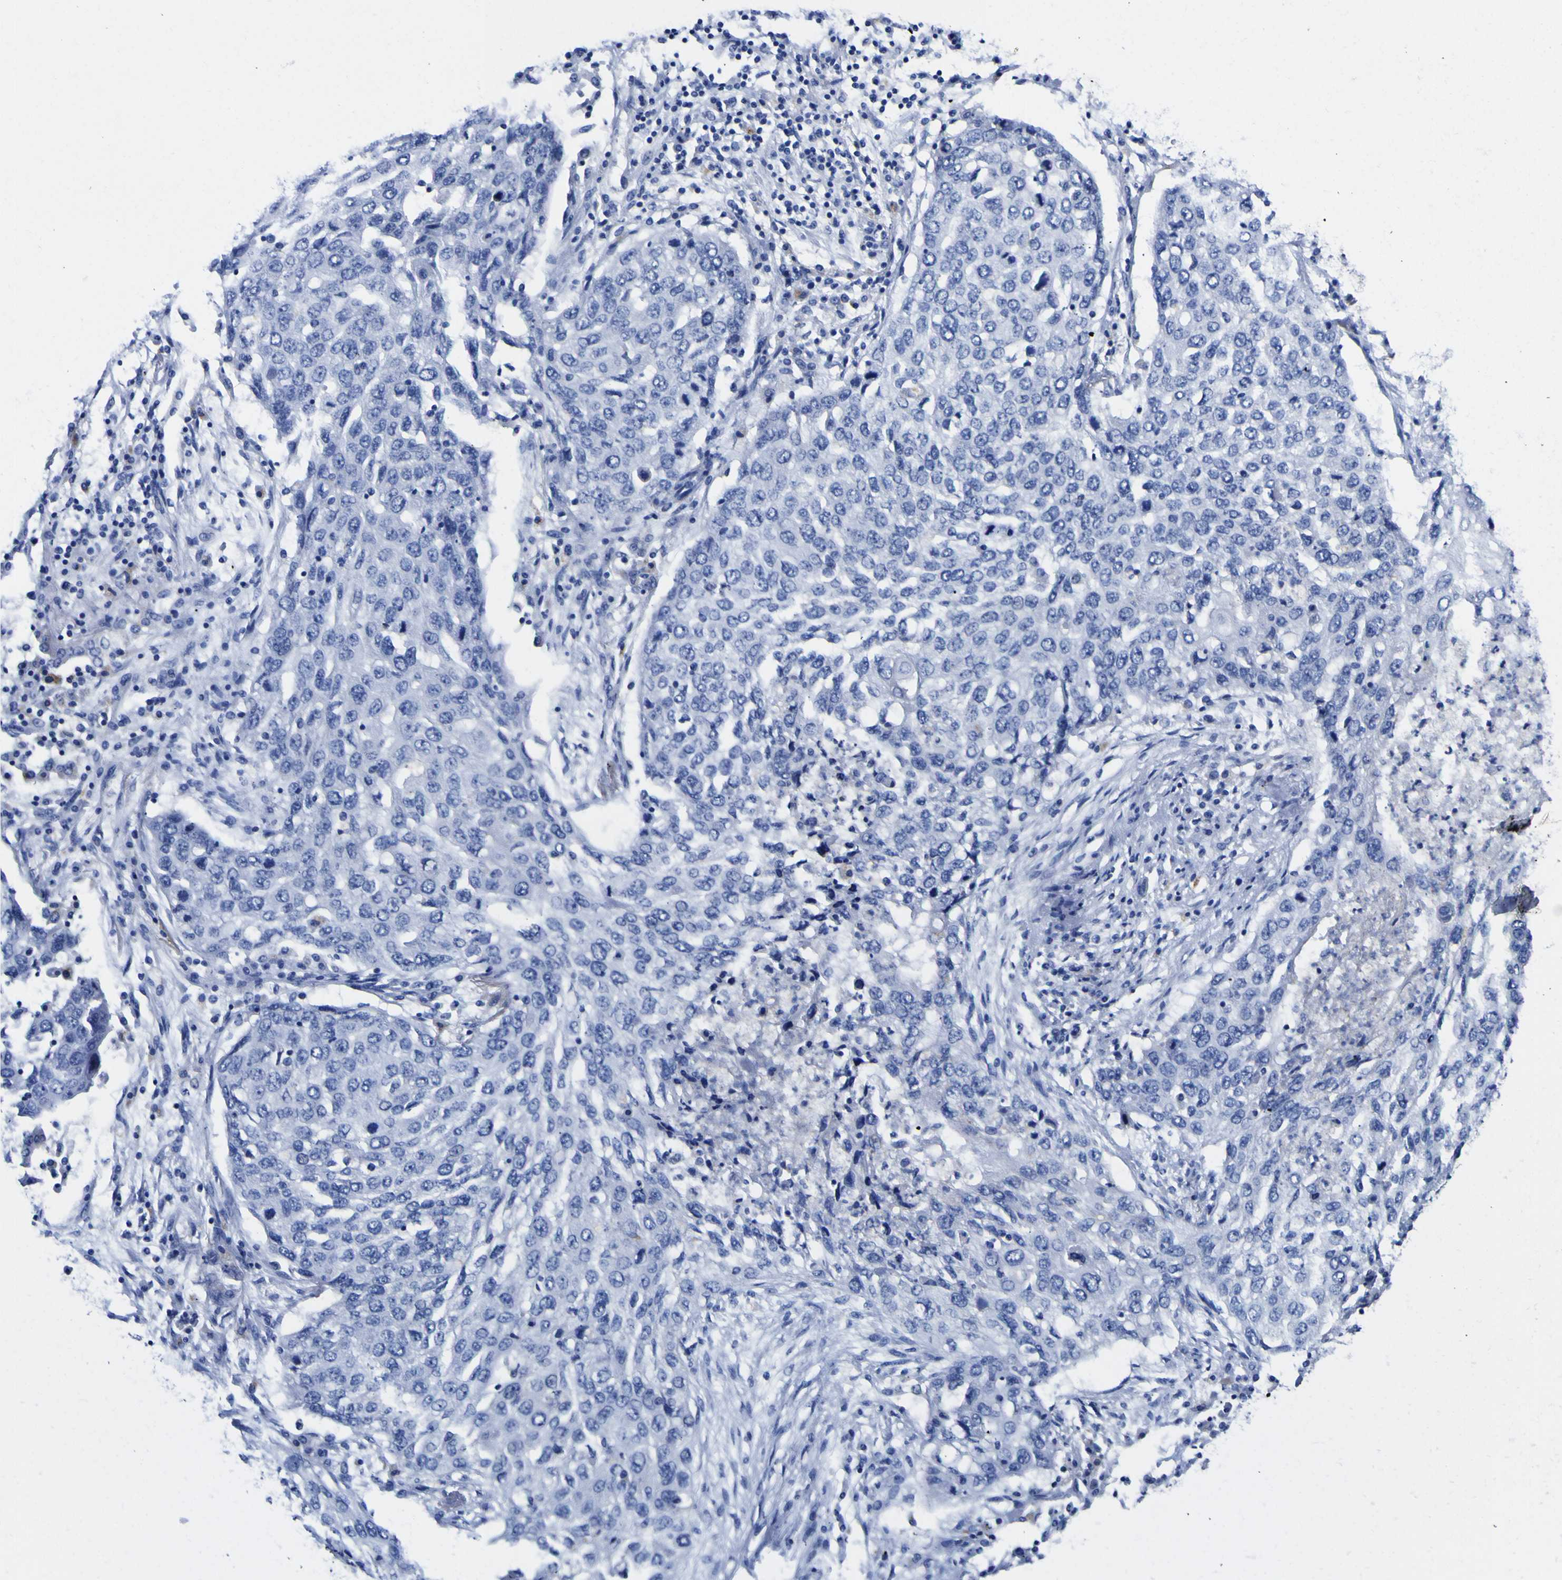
{"staining": {"intensity": "negative", "quantity": "none", "location": "none"}, "tissue": "lung cancer", "cell_type": "Tumor cells", "image_type": "cancer", "snomed": [{"axis": "morphology", "description": "Squamous cell carcinoma, NOS"}, {"axis": "topography", "description": "Lung"}], "caption": "Protein analysis of squamous cell carcinoma (lung) shows no significant positivity in tumor cells.", "gene": "HLA-DQA1", "patient": {"sex": "female", "age": 63}}